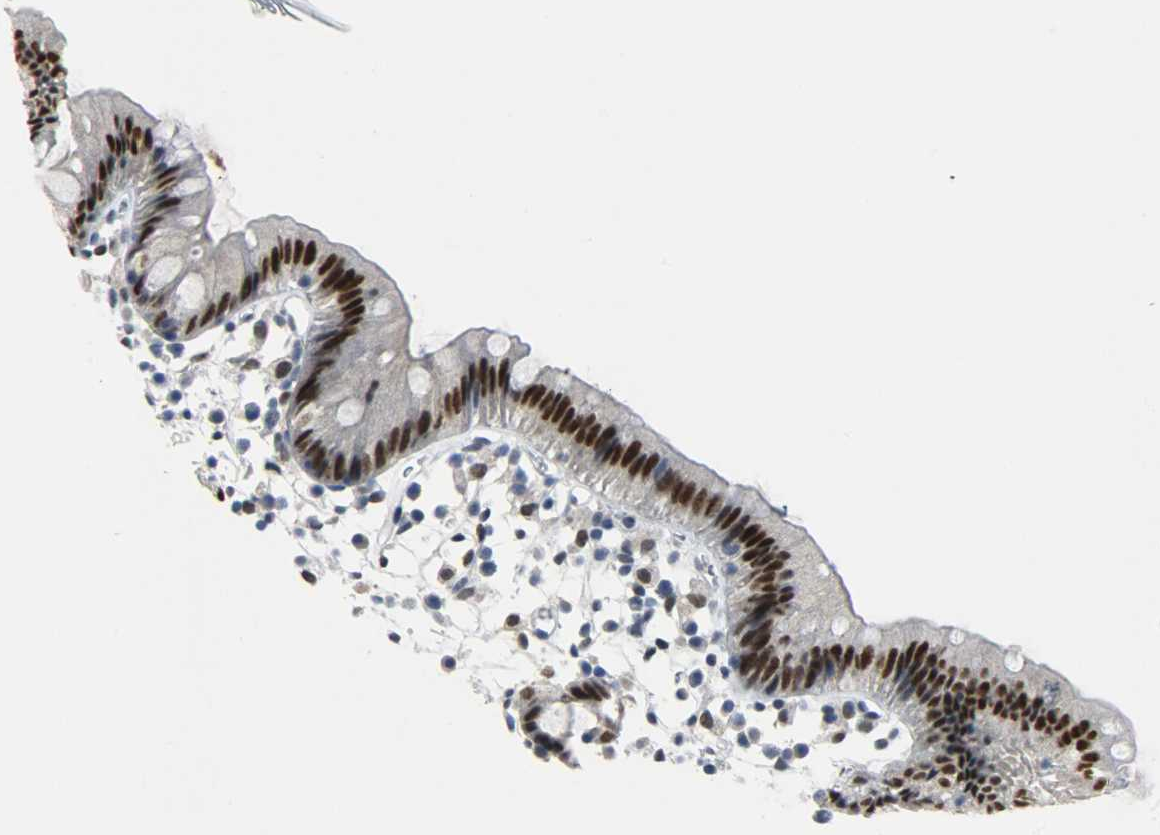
{"staining": {"intensity": "moderate", "quantity": ">75%", "location": "nuclear"}, "tissue": "colon", "cell_type": "Endothelial cells", "image_type": "normal", "snomed": [{"axis": "morphology", "description": "Normal tissue, NOS"}, {"axis": "topography", "description": "Colon"}], "caption": "Colon stained with immunohistochemistry (IHC) displays moderate nuclear expression in about >75% of endothelial cells.", "gene": "PPARG", "patient": {"sex": "male", "age": 14}}